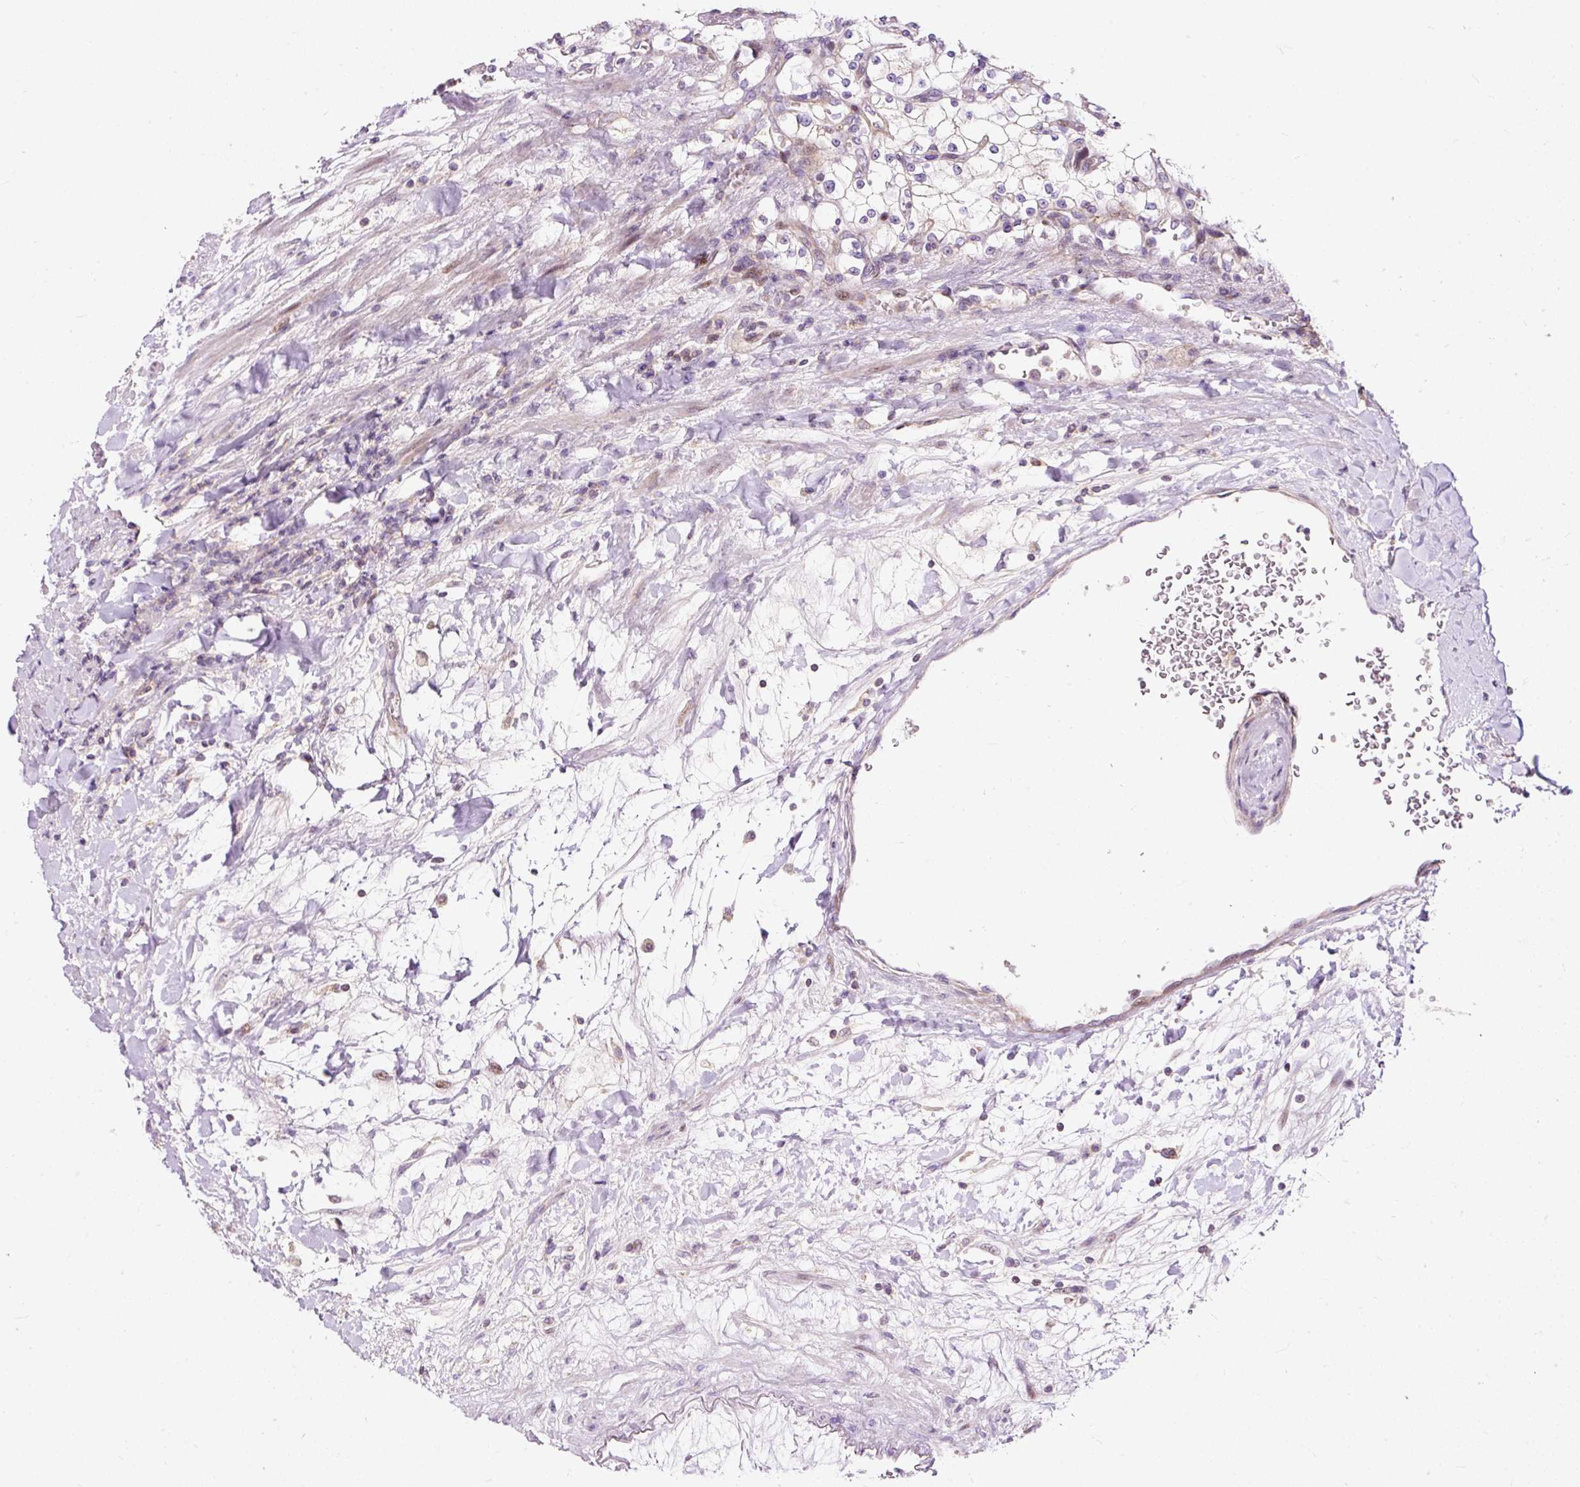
{"staining": {"intensity": "negative", "quantity": "none", "location": "none"}, "tissue": "renal cancer", "cell_type": "Tumor cells", "image_type": "cancer", "snomed": [{"axis": "morphology", "description": "Adenocarcinoma, NOS"}, {"axis": "topography", "description": "Kidney"}], "caption": "A micrograph of renal cancer stained for a protein demonstrates no brown staining in tumor cells.", "gene": "BOLA3", "patient": {"sex": "male", "age": 80}}